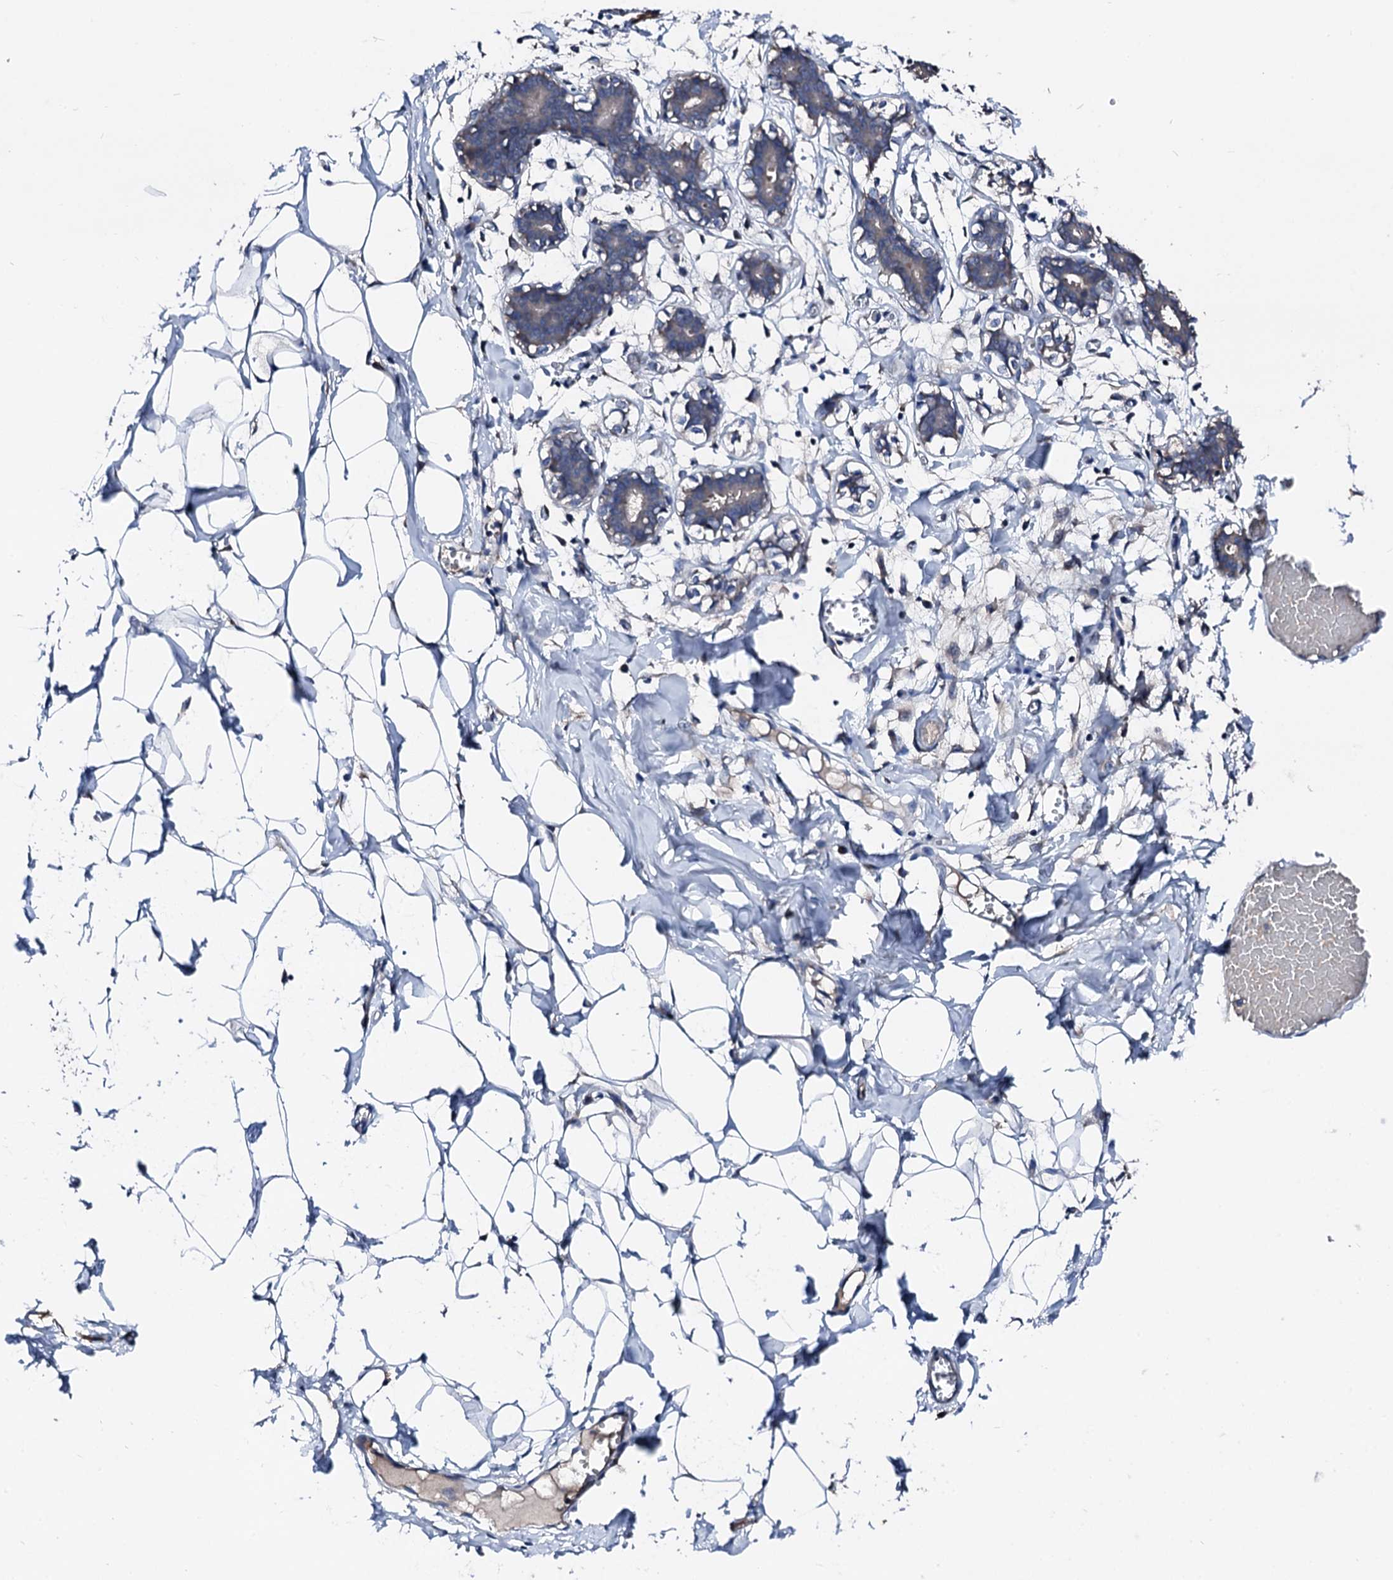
{"staining": {"intensity": "negative", "quantity": "none", "location": "none"}, "tissue": "breast", "cell_type": "Adipocytes", "image_type": "normal", "snomed": [{"axis": "morphology", "description": "Normal tissue, NOS"}, {"axis": "topography", "description": "Breast"}], "caption": "Immunohistochemical staining of unremarkable human breast reveals no significant positivity in adipocytes.", "gene": "TRAFD1", "patient": {"sex": "female", "age": 27}}